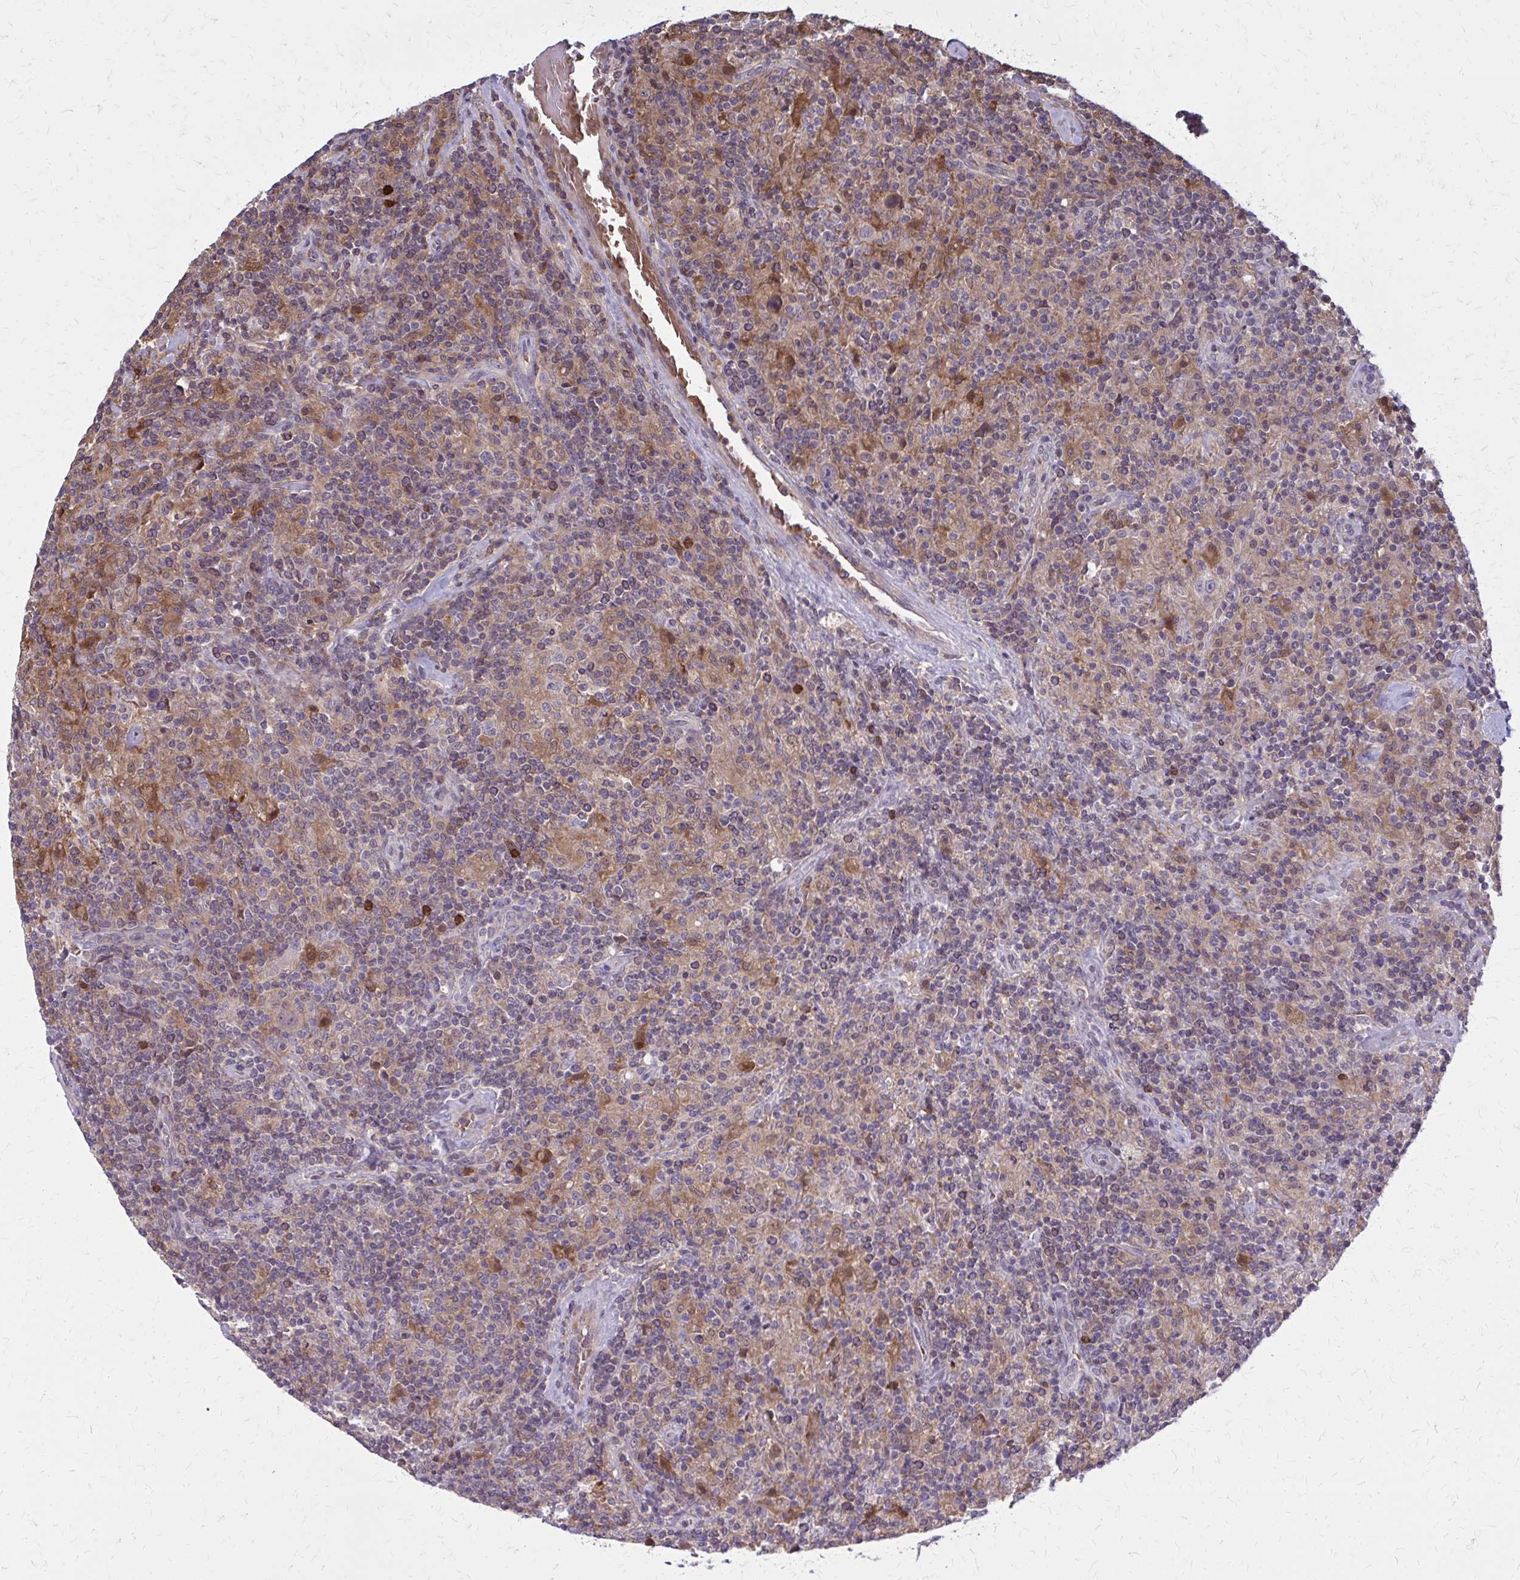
{"staining": {"intensity": "negative", "quantity": "none", "location": "none"}, "tissue": "lymphoma", "cell_type": "Tumor cells", "image_type": "cancer", "snomed": [{"axis": "morphology", "description": "Hodgkin's disease, NOS"}, {"axis": "topography", "description": "Lymph node"}], "caption": "High magnification brightfield microscopy of lymphoma stained with DAB (brown) and counterstained with hematoxylin (blue): tumor cells show no significant expression. The staining was performed using DAB (3,3'-diaminobenzidine) to visualize the protein expression in brown, while the nuclei were stained in blue with hematoxylin (Magnification: 20x).", "gene": "DBI", "patient": {"sex": "male", "age": 70}}